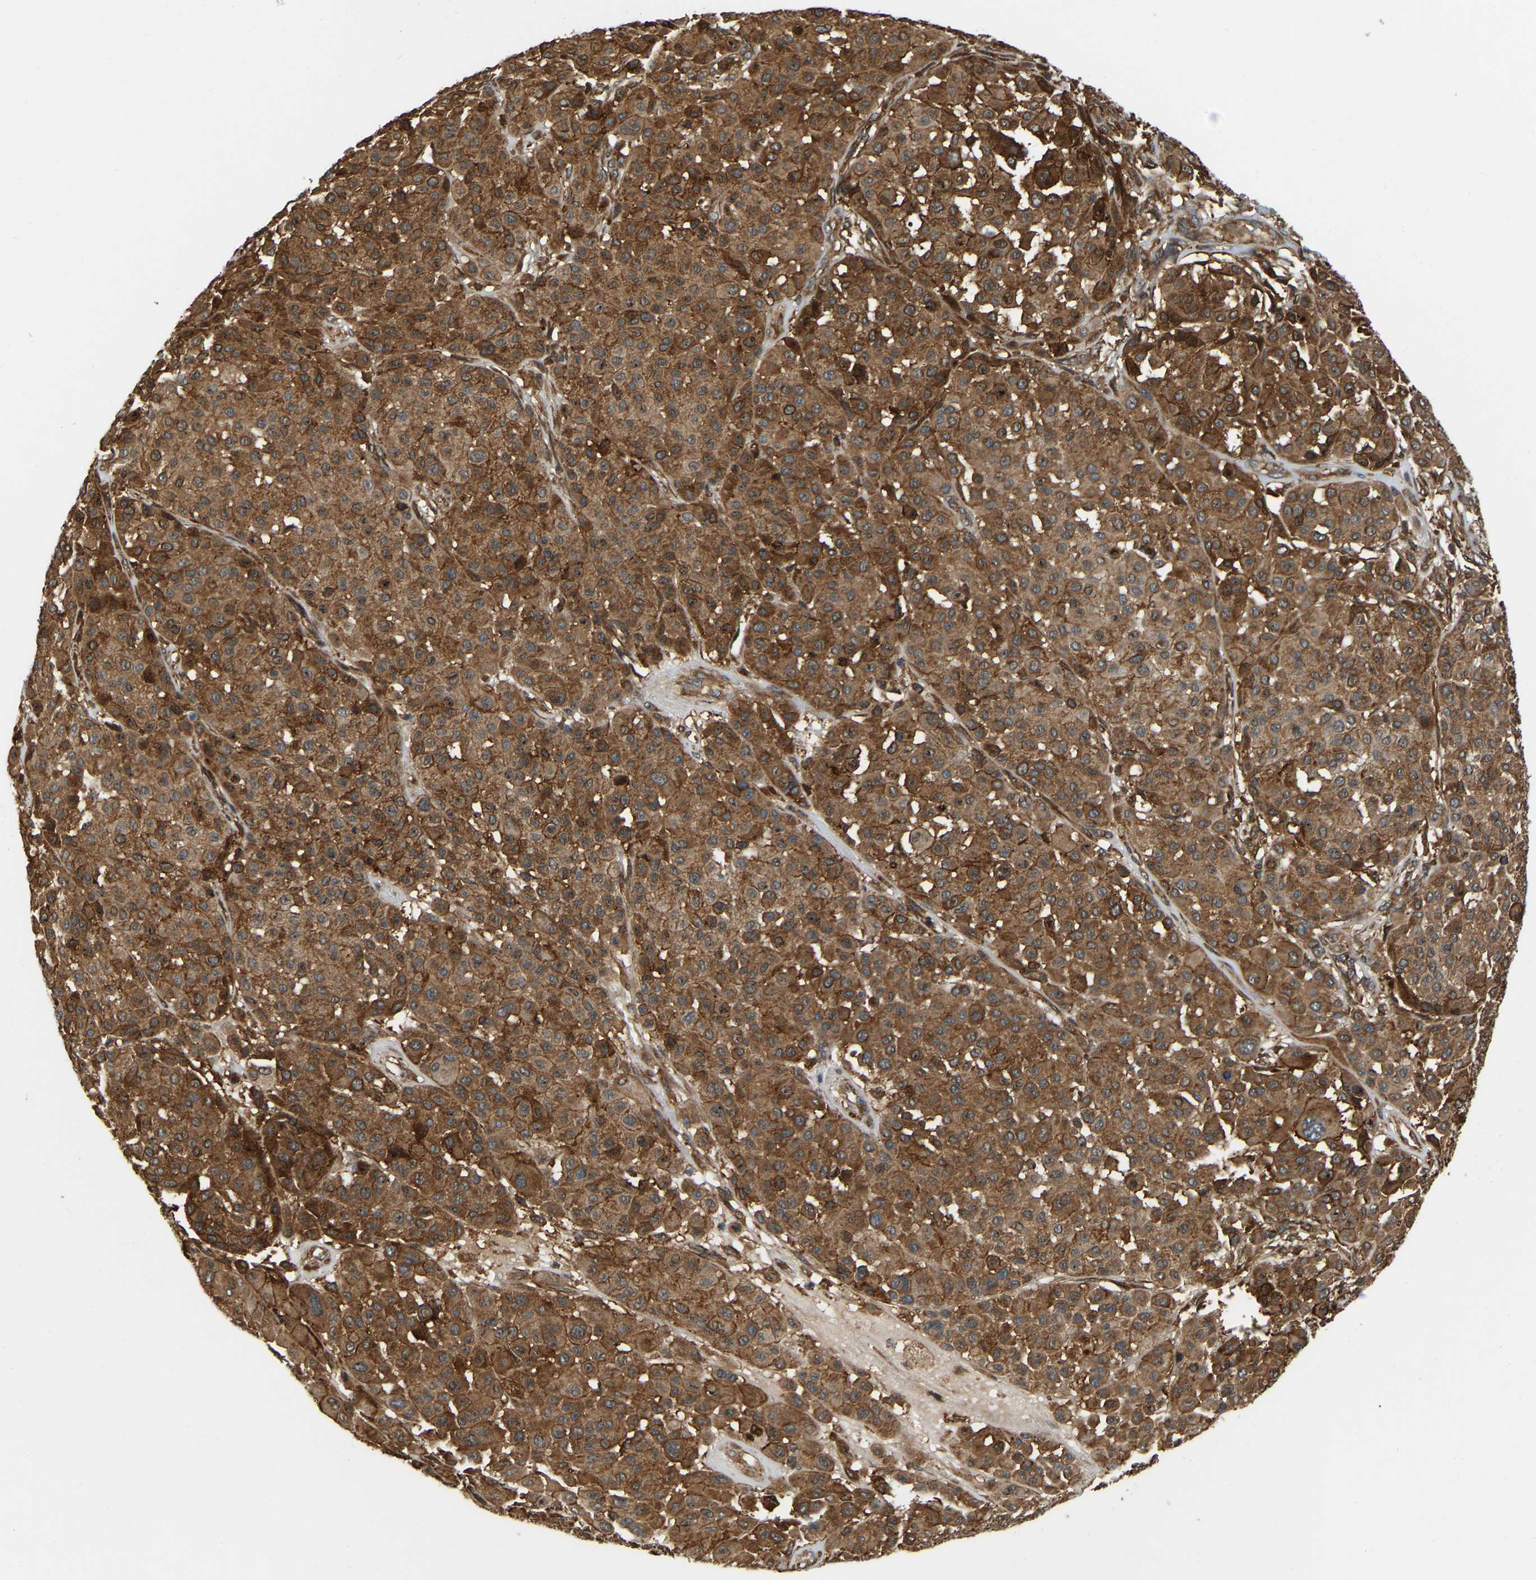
{"staining": {"intensity": "moderate", "quantity": ">75%", "location": "cytoplasmic/membranous"}, "tissue": "melanoma", "cell_type": "Tumor cells", "image_type": "cancer", "snomed": [{"axis": "morphology", "description": "Malignant melanoma, Metastatic site"}, {"axis": "topography", "description": "Soft tissue"}], "caption": "An immunohistochemistry (IHC) photomicrograph of tumor tissue is shown. Protein staining in brown shows moderate cytoplasmic/membranous positivity in melanoma within tumor cells.", "gene": "SAMD9L", "patient": {"sex": "male", "age": 41}}